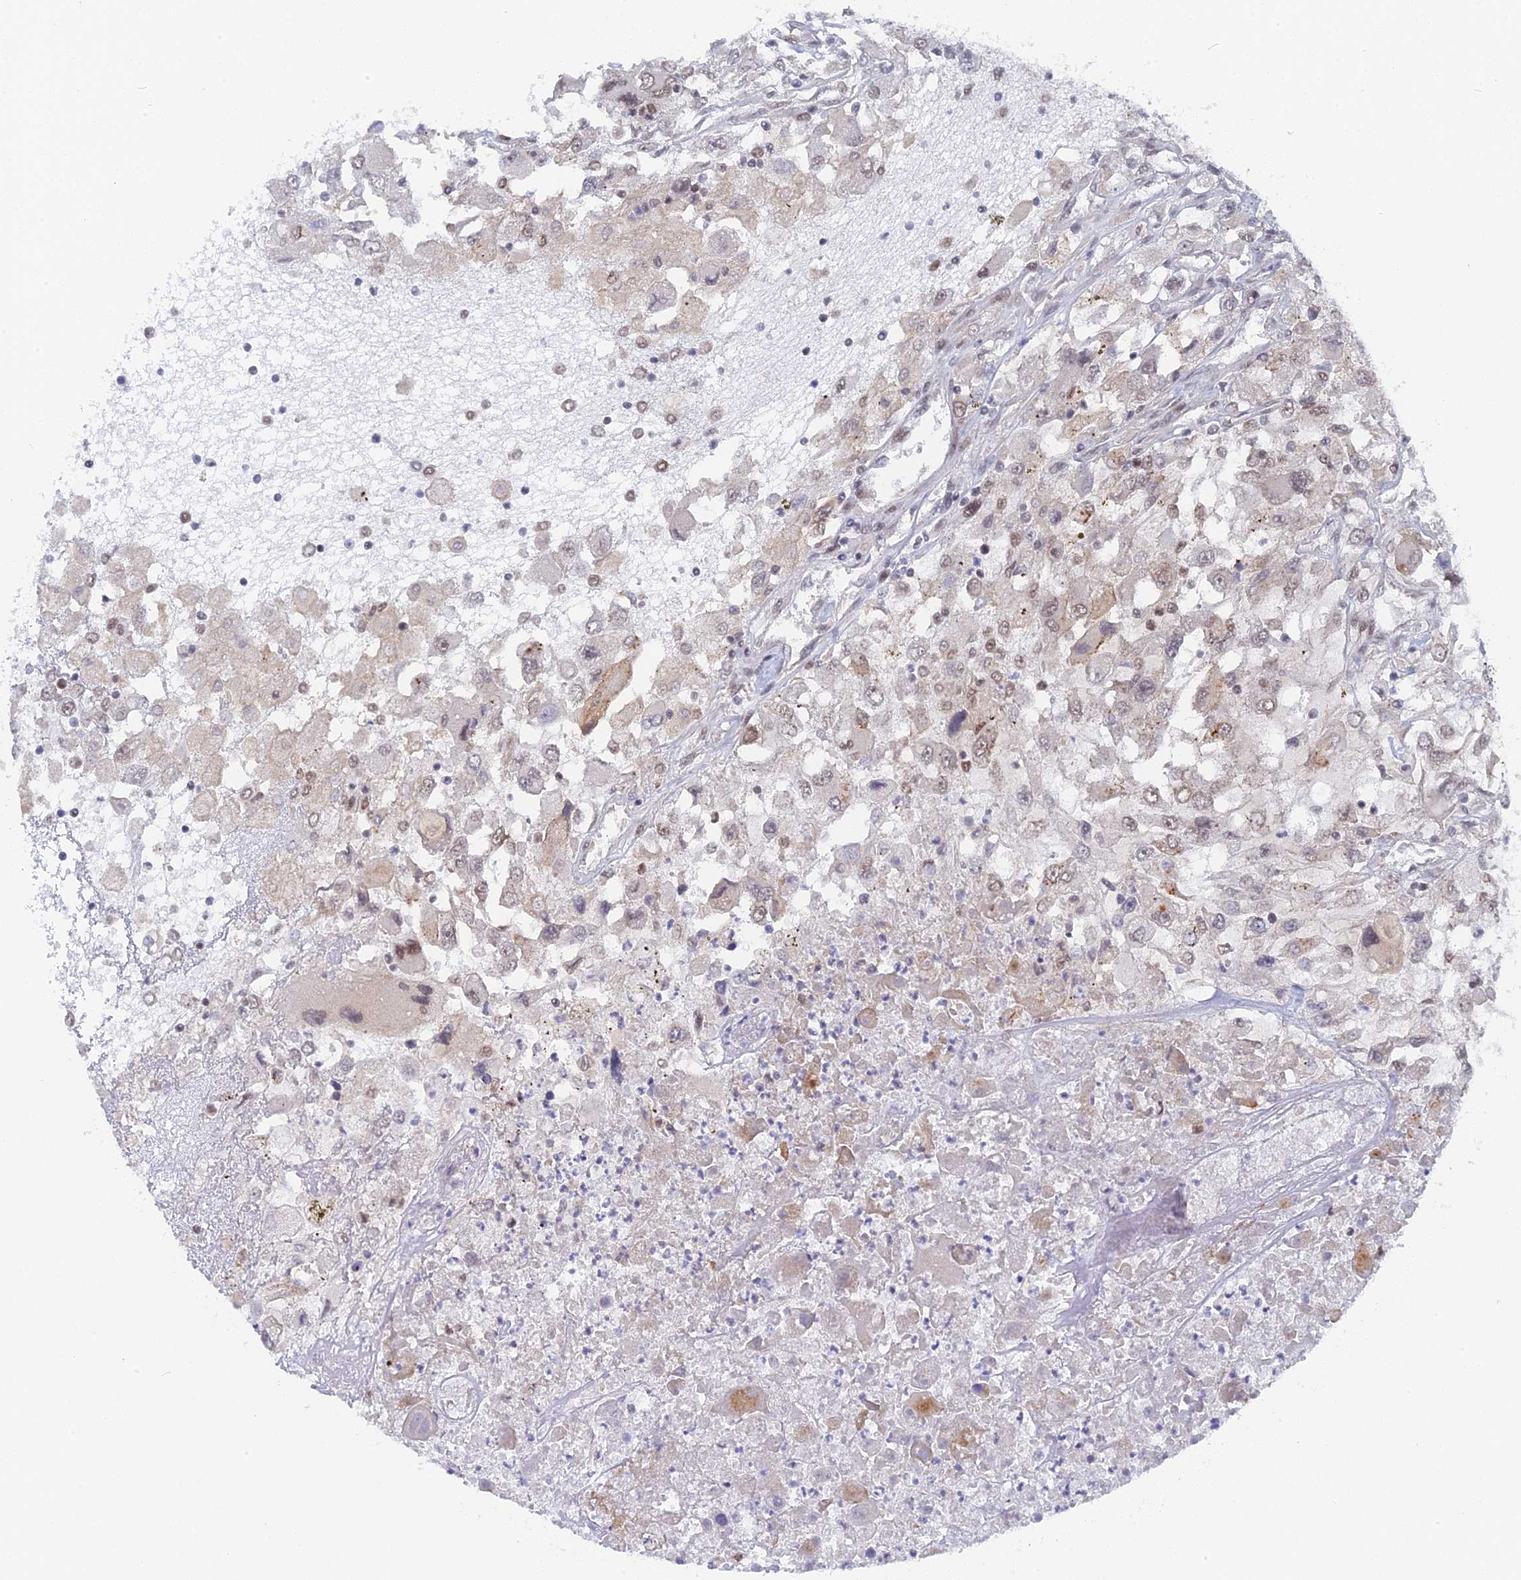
{"staining": {"intensity": "weak", "quantity": "<25%", "location": "nuclear"}, "tissue": "renal cancer", "cell_type": "Tumor cells", "image_type": "cancer", "snomed": [{"axis": "morphology", "description": "Adenocarcinoma, NOS"}, {"axis": "topography", "description": "Kidney"}], "caption": "Immunohistochemistry (IHC) image of neoplastic tissue: human renal adenocarcinoma stained with DAB (3,3'-diaminobenzidine) displays no significant protein staining in tumor cells.", "gene": "CCDC85A", "patient": {"sex": "female", "age": 52}}